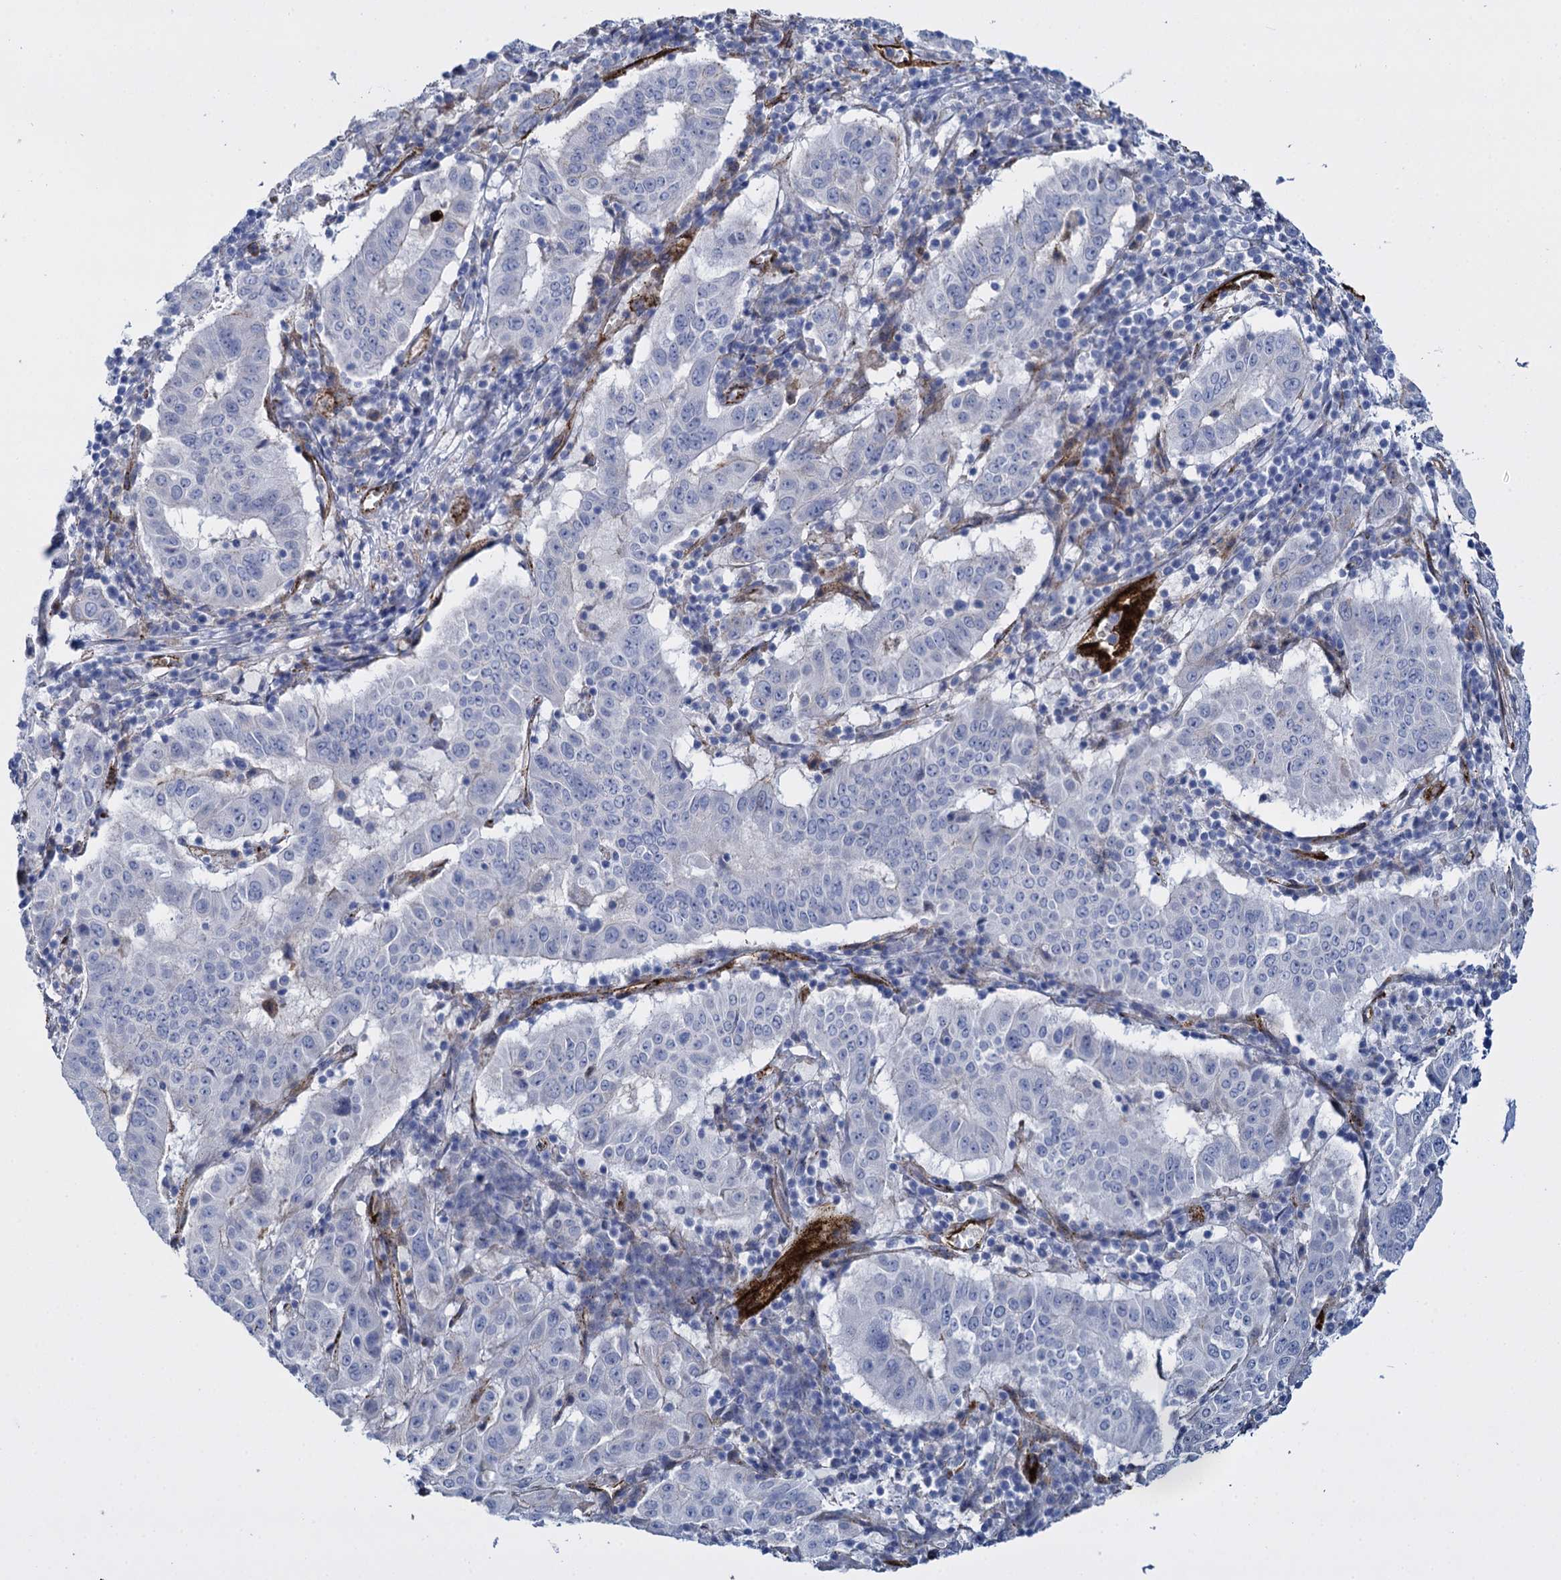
{"staining": {"intensity": "negative", "quantity": "none", "location": "none"}, "tissue": "pancreatic cancer", "cell_type": "Tumor cells", "image_type": "cancer", "snomed": [{"axis": "morphology", "description": "Adenocarcinoma, NOS"}, {"axis": "topography", "description": "Pancreas"}], "caption": "Immunohistochemical staining of pancreatic adenocarcinoma shows no significant positivity in tumor cells. (Brightfield microscopy of DAB immunohistochemistry (IHC) at high magnification).", "gene": "SNCG", "patient": {"sex": "male", "age": 63}}